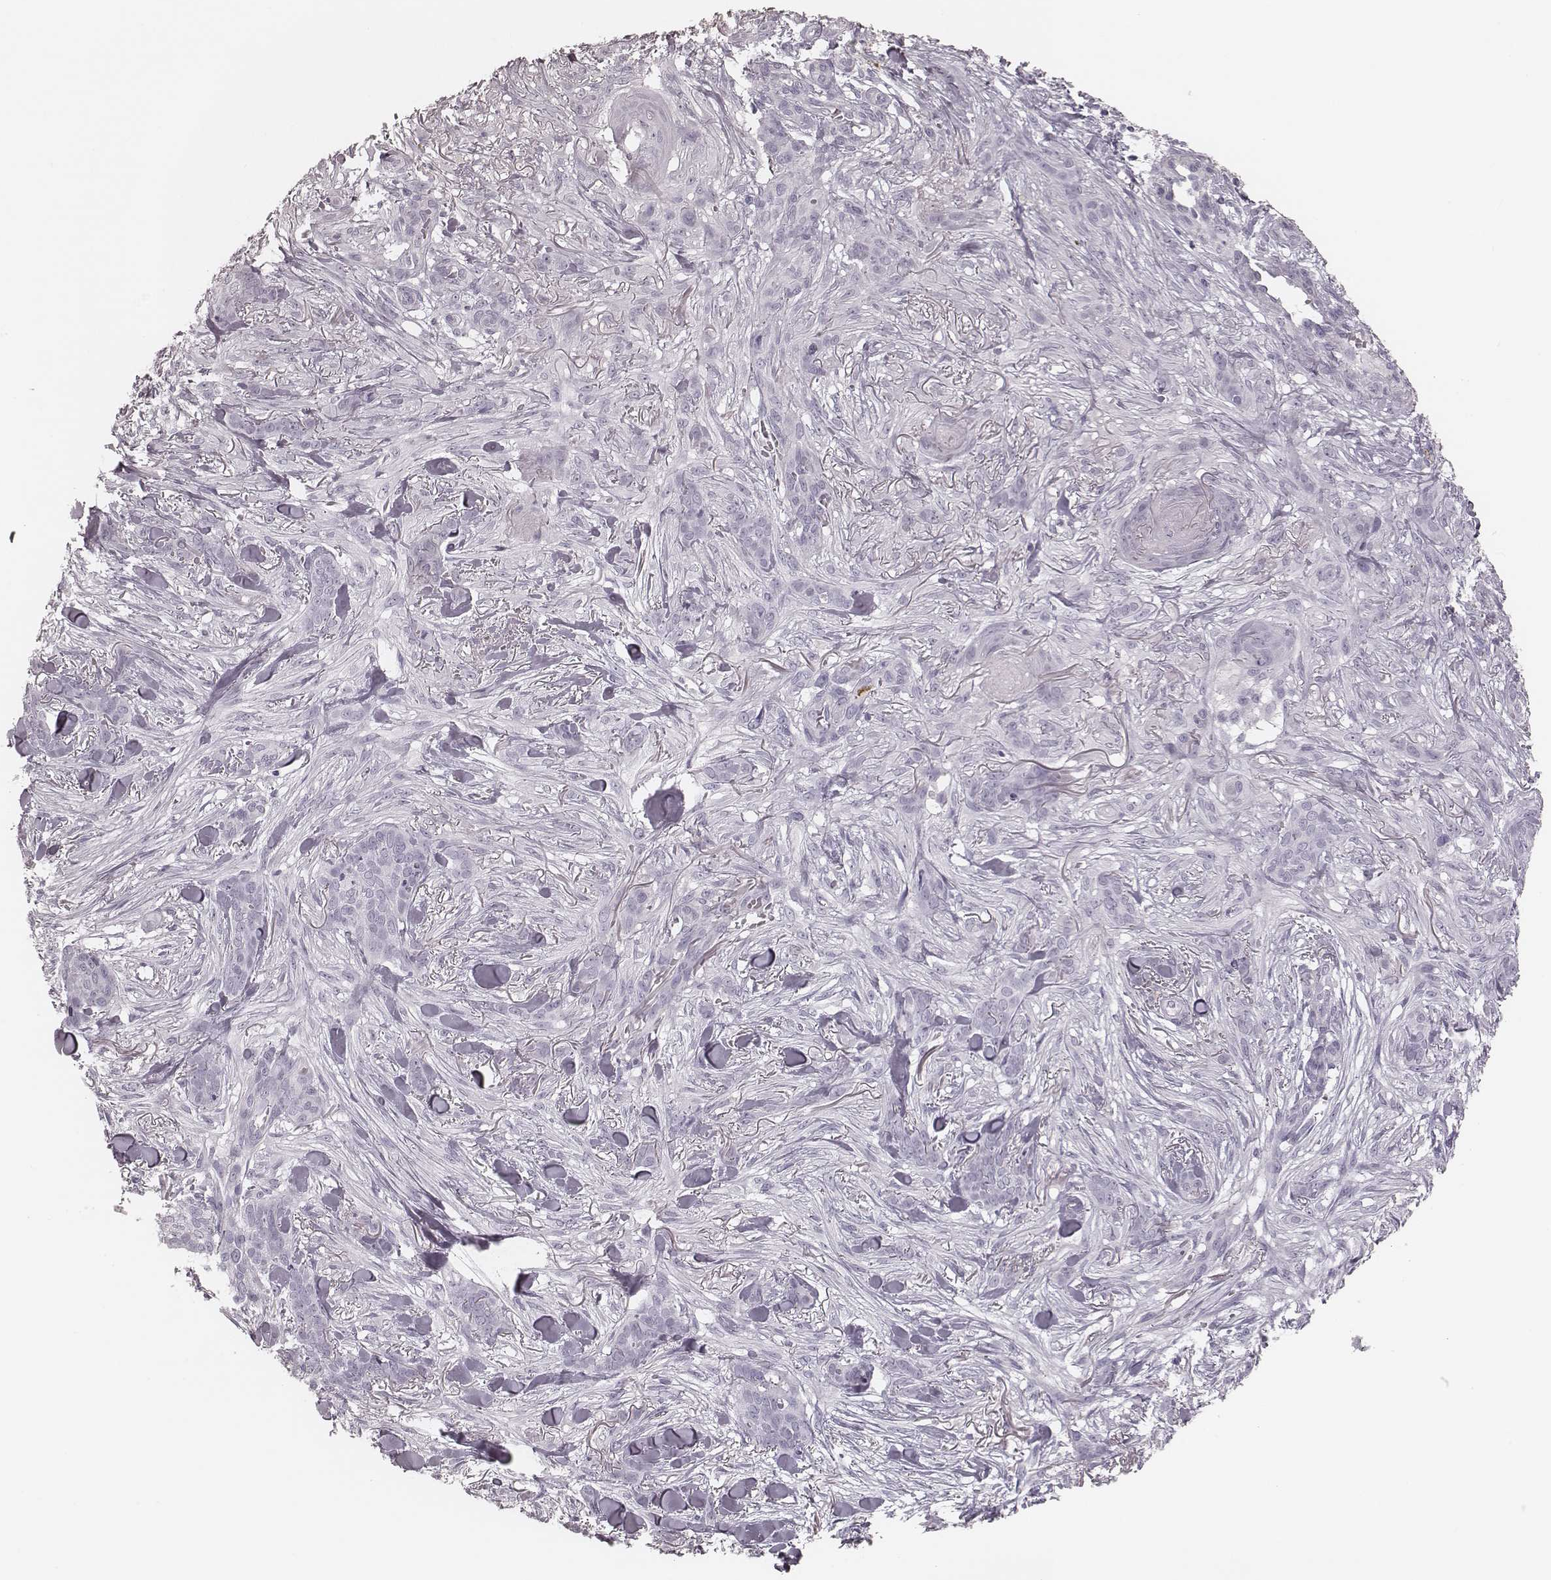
{"staining": {"intensity": "negative", "quantity": "none", "location": "none"}, "tissue": "skin cancer", "cell_type": "Tumor cells", "image_type": "cancer", "snomed": [{"axis": "morphology", "description": "Basal cell carcinoma"}, {"axis": "topography", "description": "Skin"}], "caption": "This photomicrograph is of skin basal cell carcinoma stained with immunohistochemistry to label a protein in brown with the nuclei are counter-stained blue. There is no positivity in tumor cells.", "gene": "ELANE", "patient": {"sex": "female", "age": 61}}